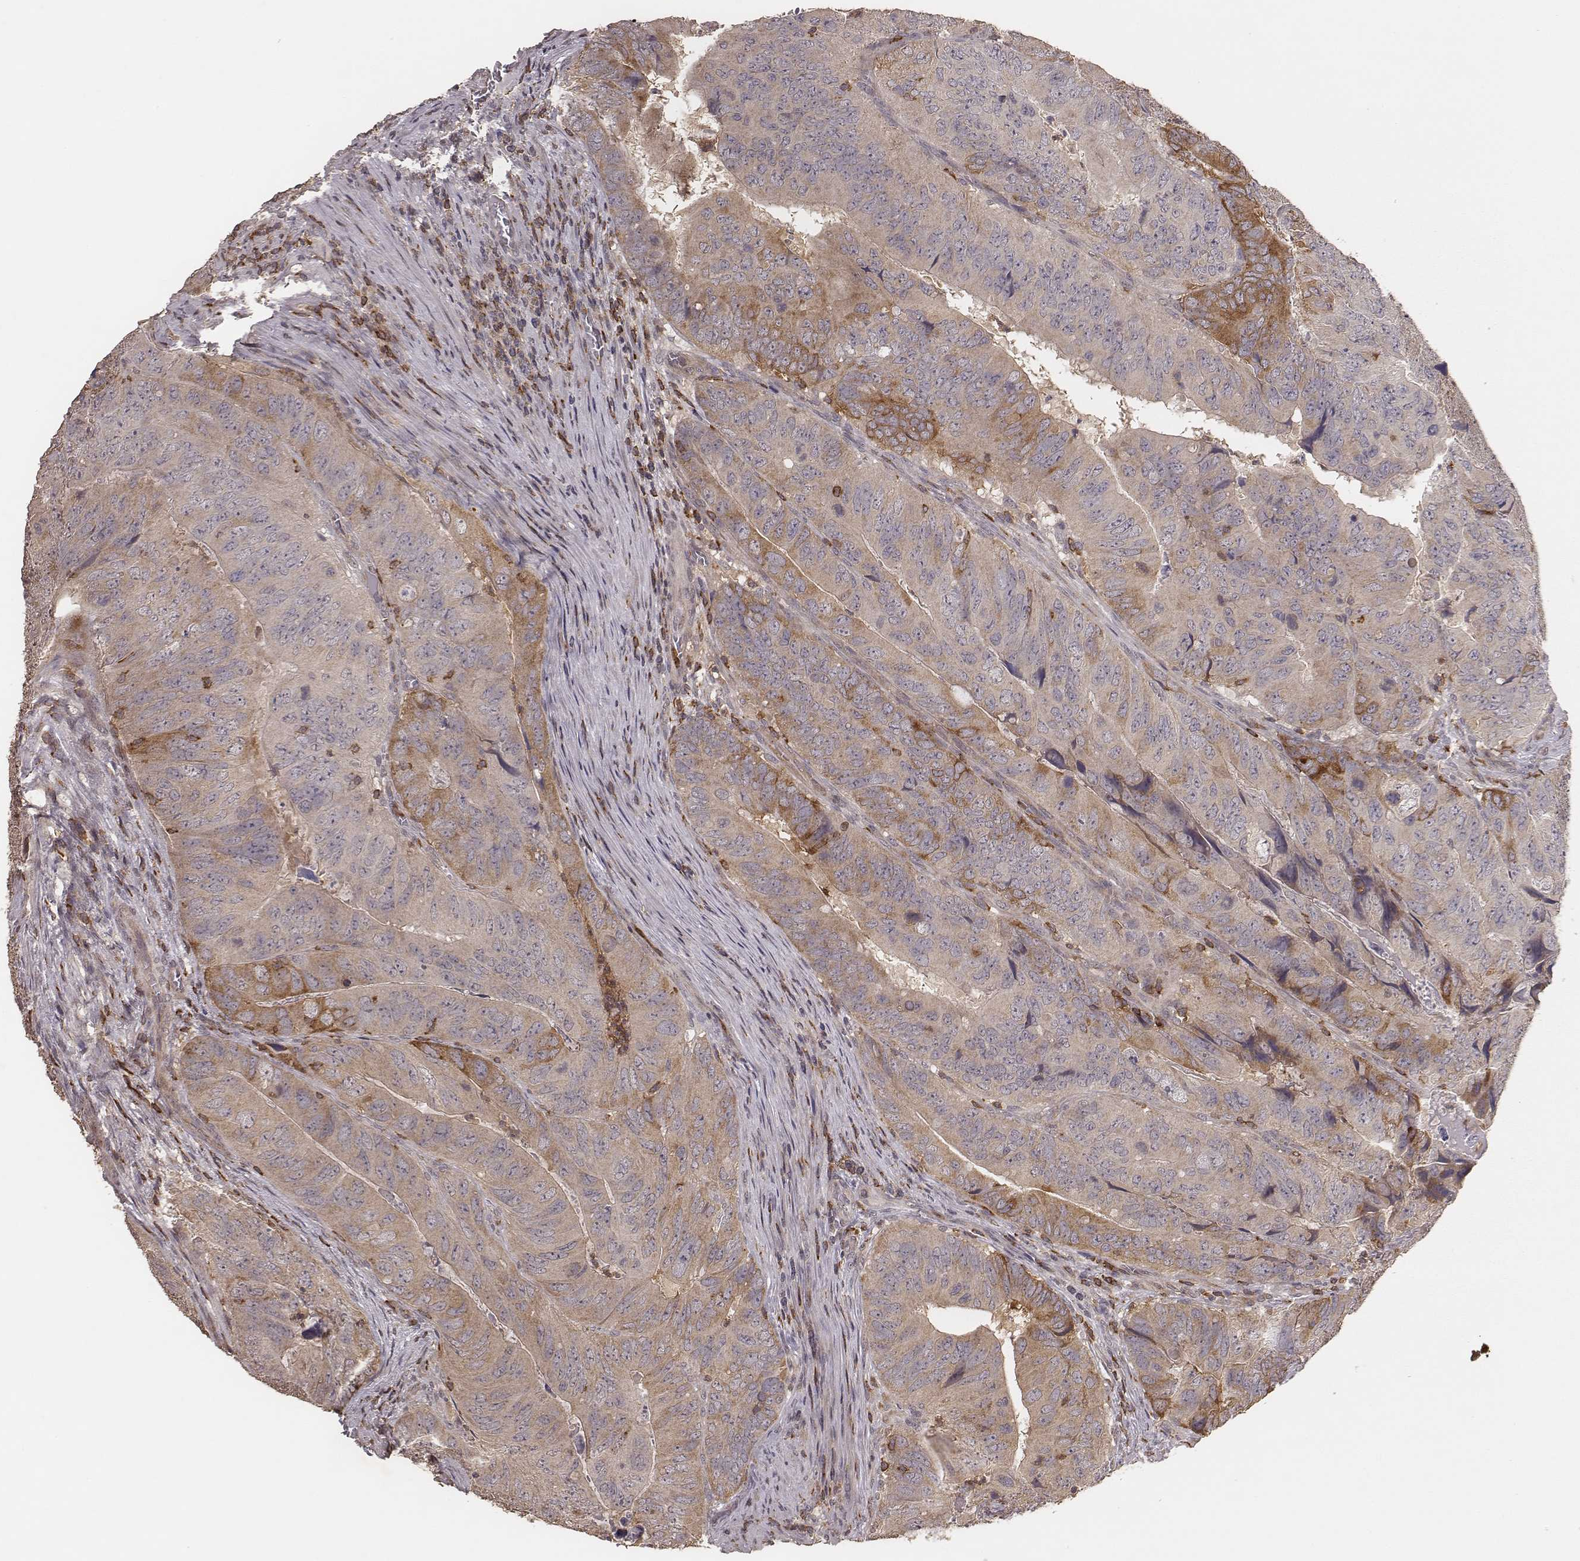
{"staining": {"intensity": "weak", "quantity": "<25%", "location": "cytoplasmic/membranous"}, "tissue": "colorectal cancer", "cell_type": "Tumor cells", "image_type": "cancer", "snomed": [{"axis": "morphology", "description": "Adenocarcinoma, NOS"}, {"axis": "topography", "description": "Colon"}], "caption": "DAB (3,3'-diaminobenzidine) immunohistochemical staining of human colorectal cancer (adenocarcinoma) reveals no significant expression in tumor cells.", "gene": "PILRA", "patient": {"sex": "male", "age": 79}}